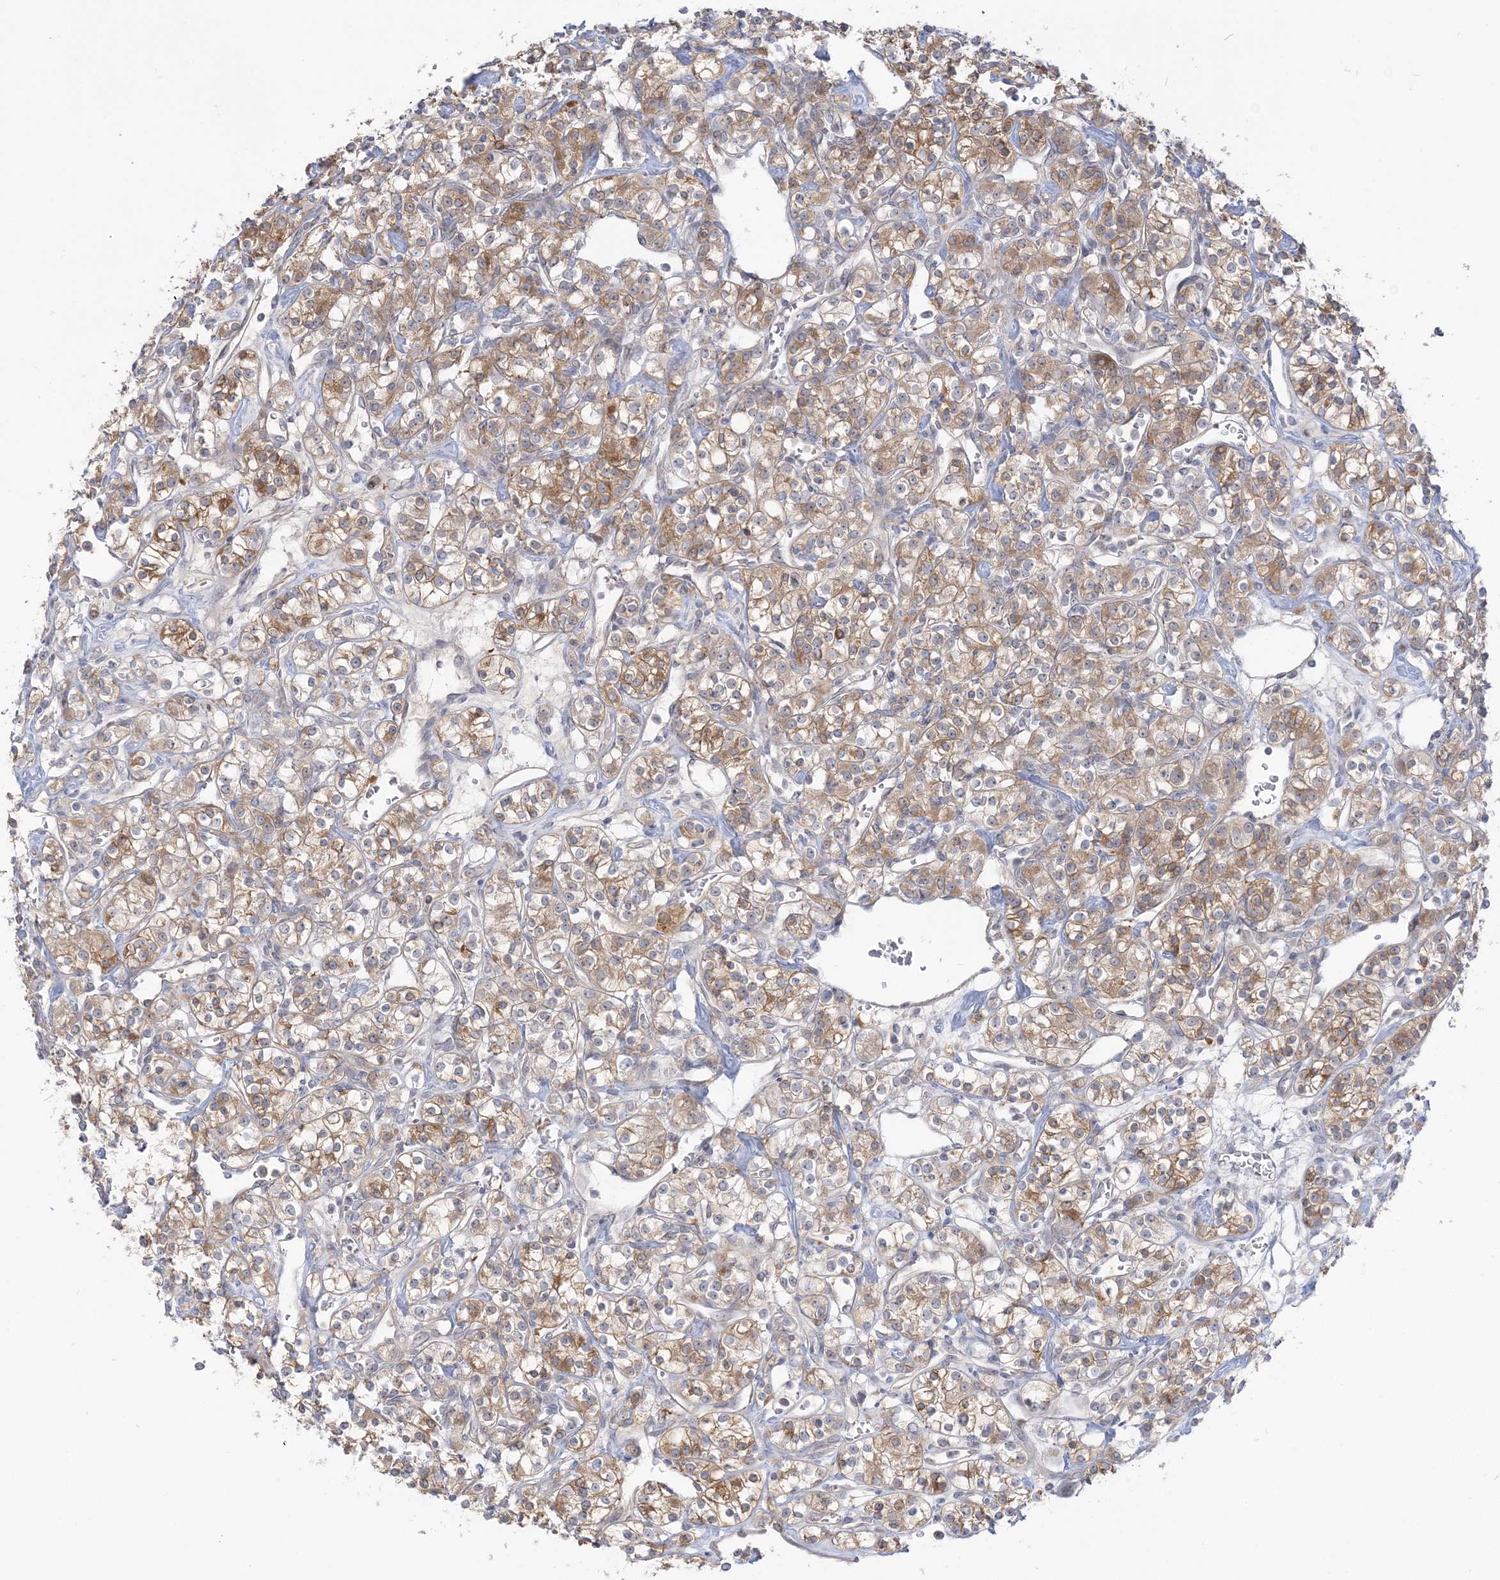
{"staining": {"intensity": "moderate", "quantity": ">75%", "location": "cytoplasmic/membranous"}, "tissue": "renal cancer", "cell_type": "Tumor cells", "image_type": "cancer", "snomed": [{"axis": "morphology", "description": "Adenocarcinoma, NOS"}, {"axis": "topography", "description": "Kidney"}], "caption": "There is medium levels of moderate cytoplasmic/membranous staining in tumor cells of renal cancer (adenocarcinoma), as demonstrated by immunohistochemical staining (brown color).", "gene": "THADA", "patient": {"sex": "male", "age": 77}}